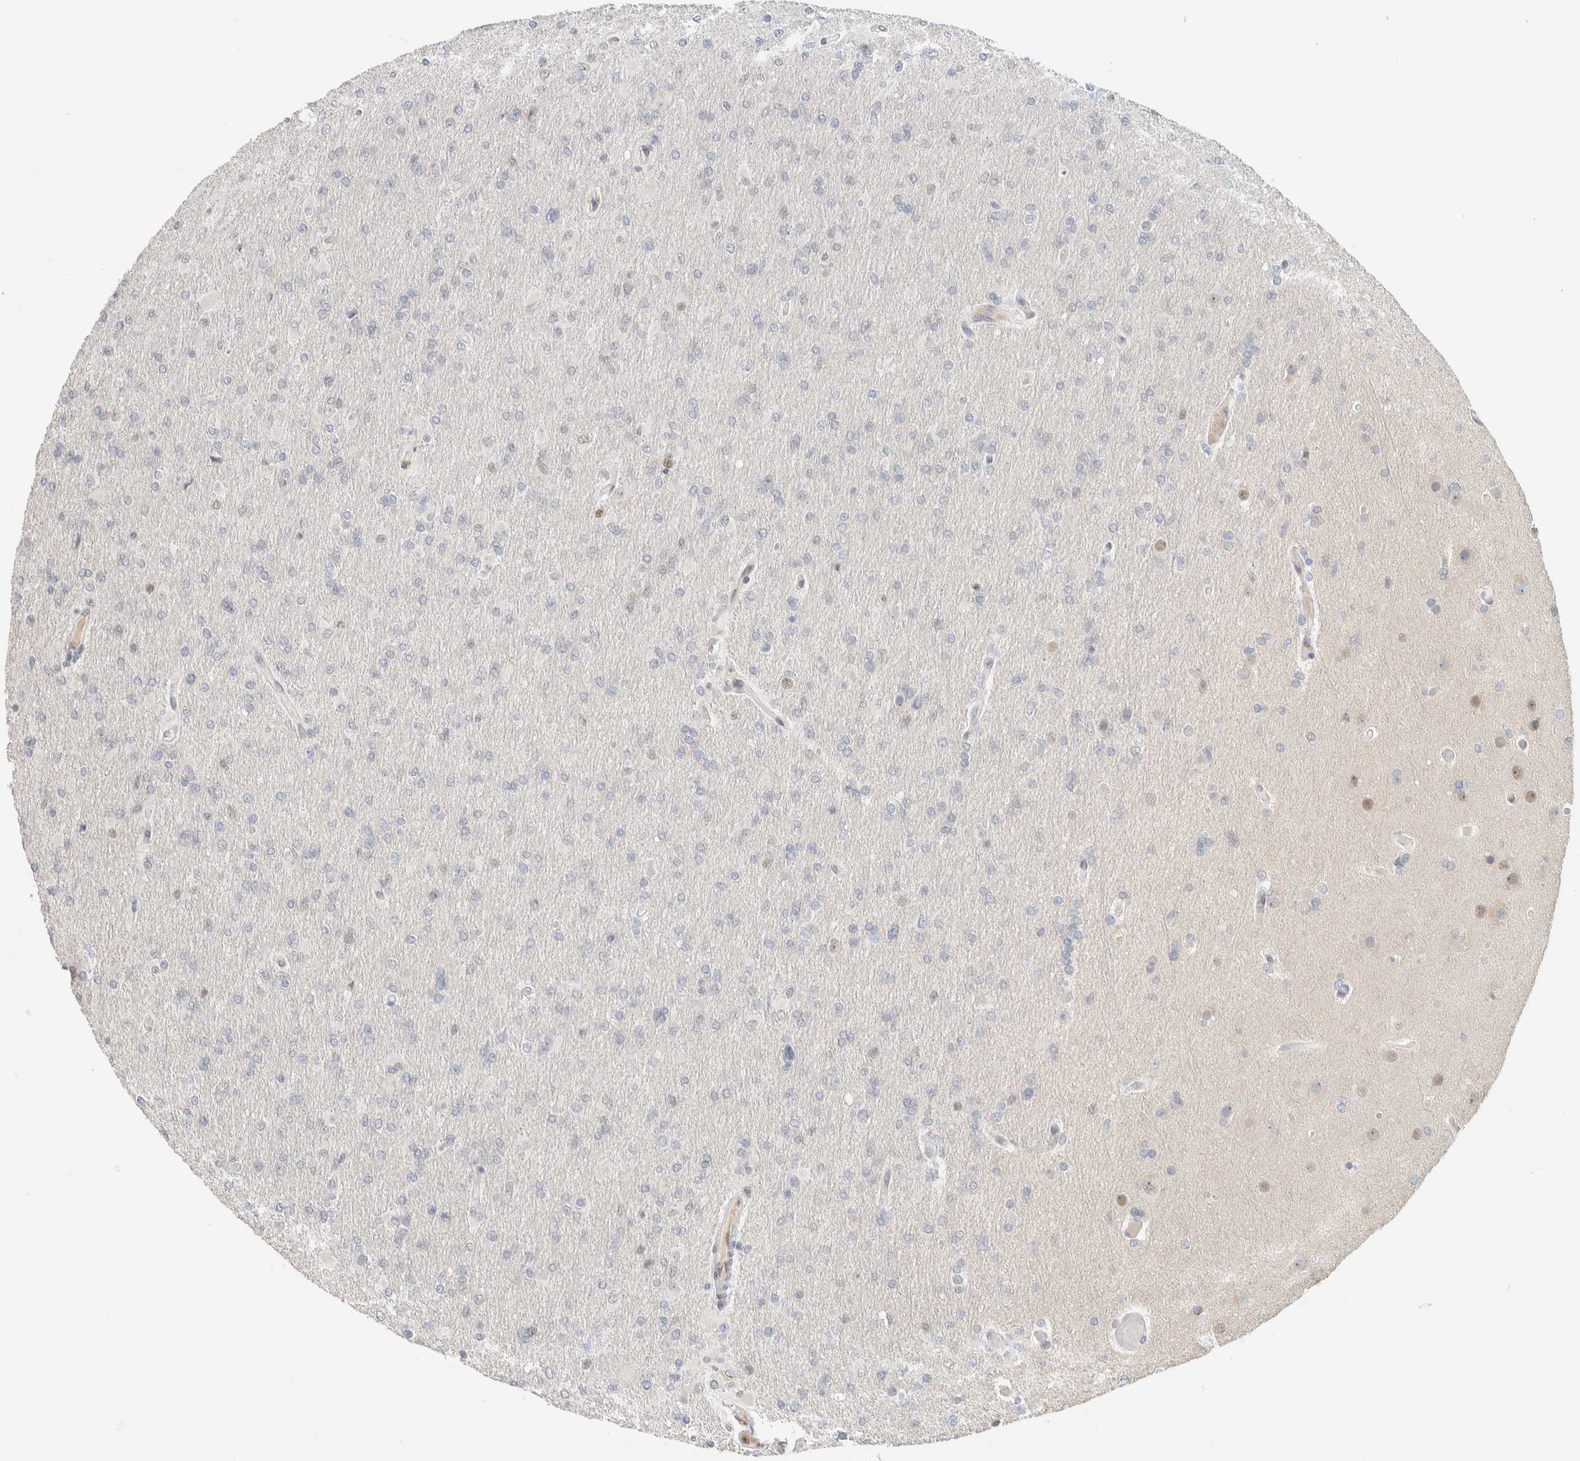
{"staining": {"intensity": "weak", "quantity": "<25%", "location": "nuclear"}, "tissue": "glioma", "cell_type": "Tumor cells", "image_type": "cancer", "snomed": [{"axis": "morphology", "description": "Glioma, malignant, High grade"}, {"axis": "topography", "description": "Cerebral cortex"}], "caption": "This is an immunohistochemistry (IHC) photomicrograph of glioma. There is no staining in tumor cells.", "gene": "PUS7", "patient": {"sex": "female", "age": 36}}